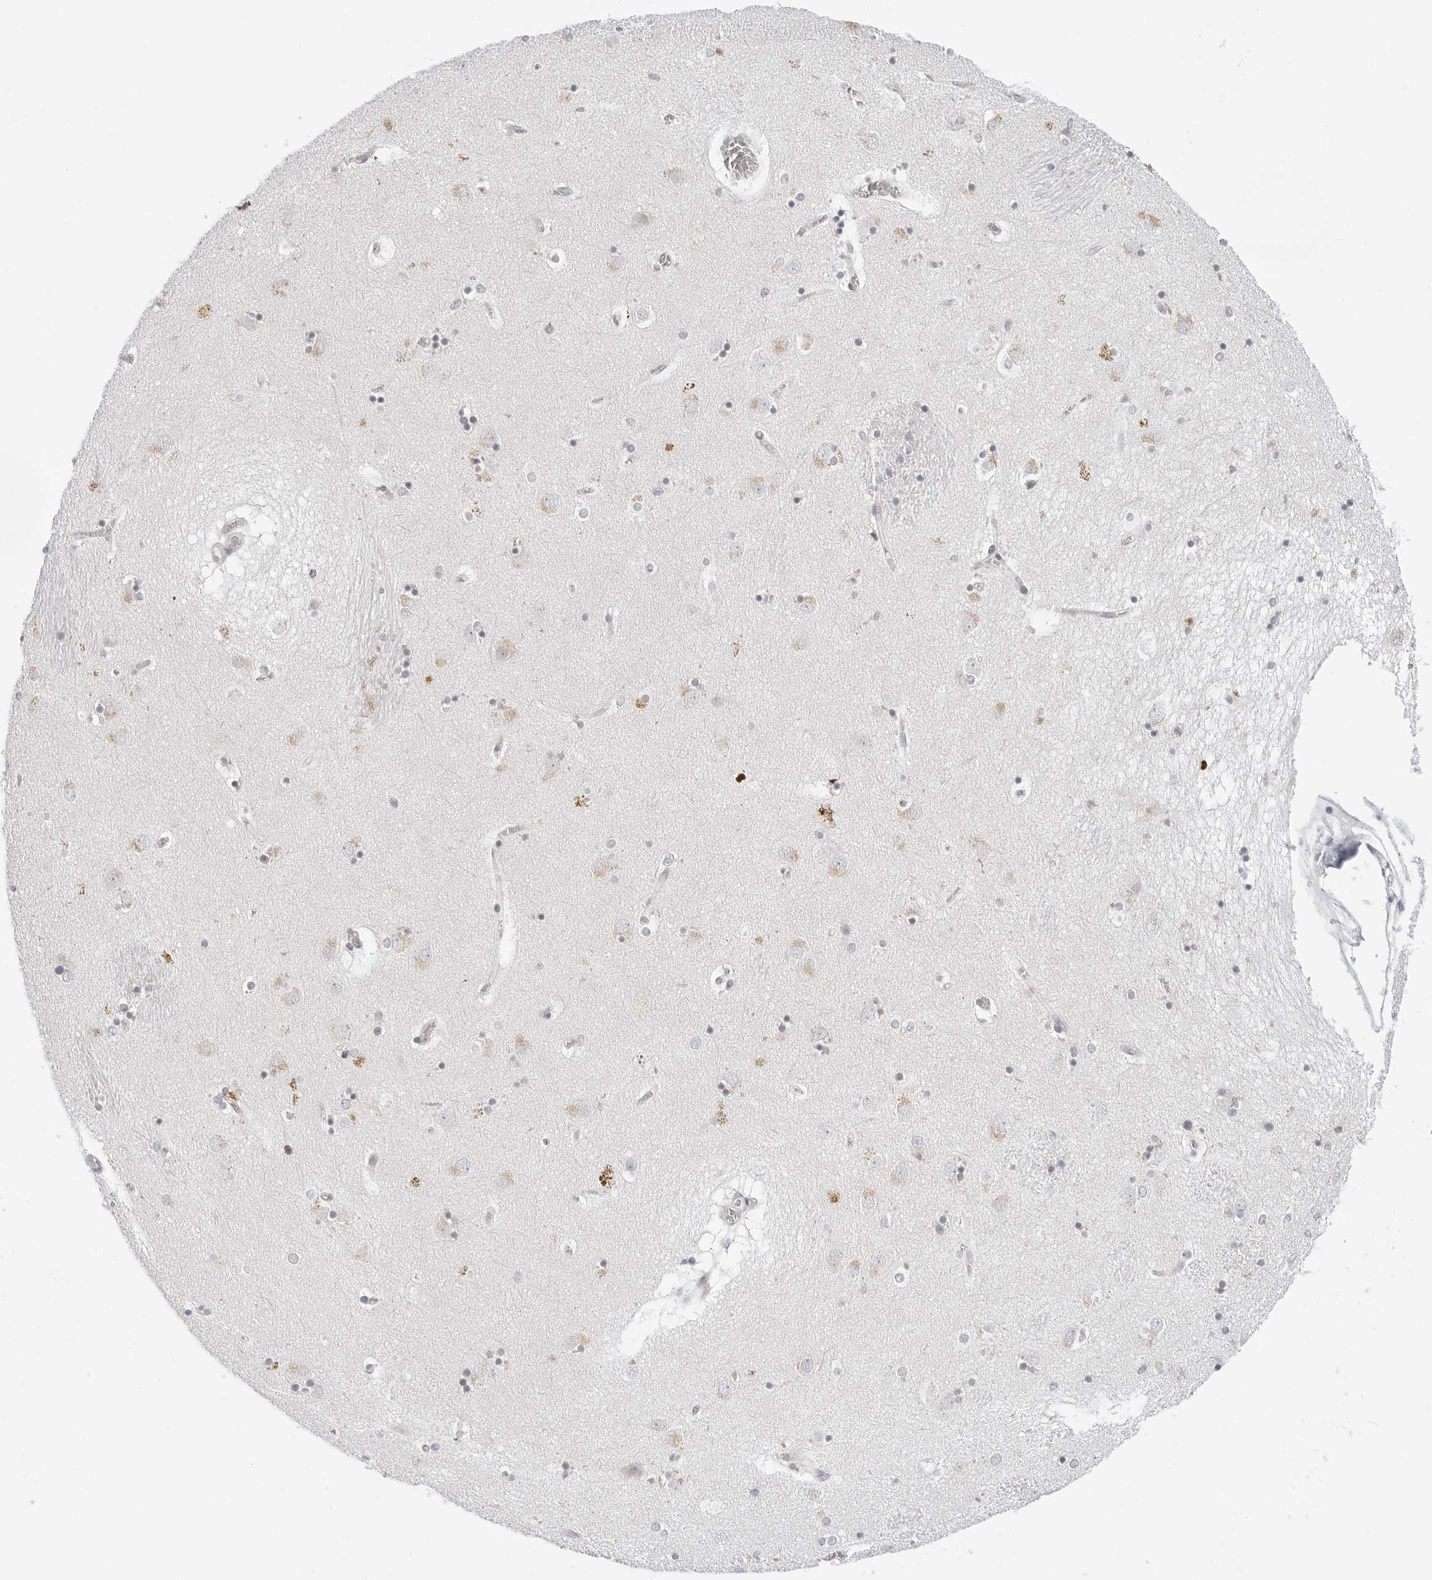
{"staining": {"intensity": "moderate", "quantity": "<25%", "location": "cytoplasmic/membranous"}, "tissue": "caudate", "cell_type": "Glial cells", "image_type": "normal", "snomed": [{"axis": "morphology", "description": "Normal tissue, NOS"}, {"axis": "topography", "description": "Lateral ventricle wall"}], "caption": "Protein expression by immunohistochemistry (IHC) exhibits moderate cytoplasmic/membranous expression in about <25% of glial cells in unremarkable caudate. The staining was performed using DAB to visualize the protein expression in brown, while the nuclei were stained in blue with hematoxylin (Magnification: 20x).", "gene": "CIART", "patient": {"sex": "male", "age": 70}}